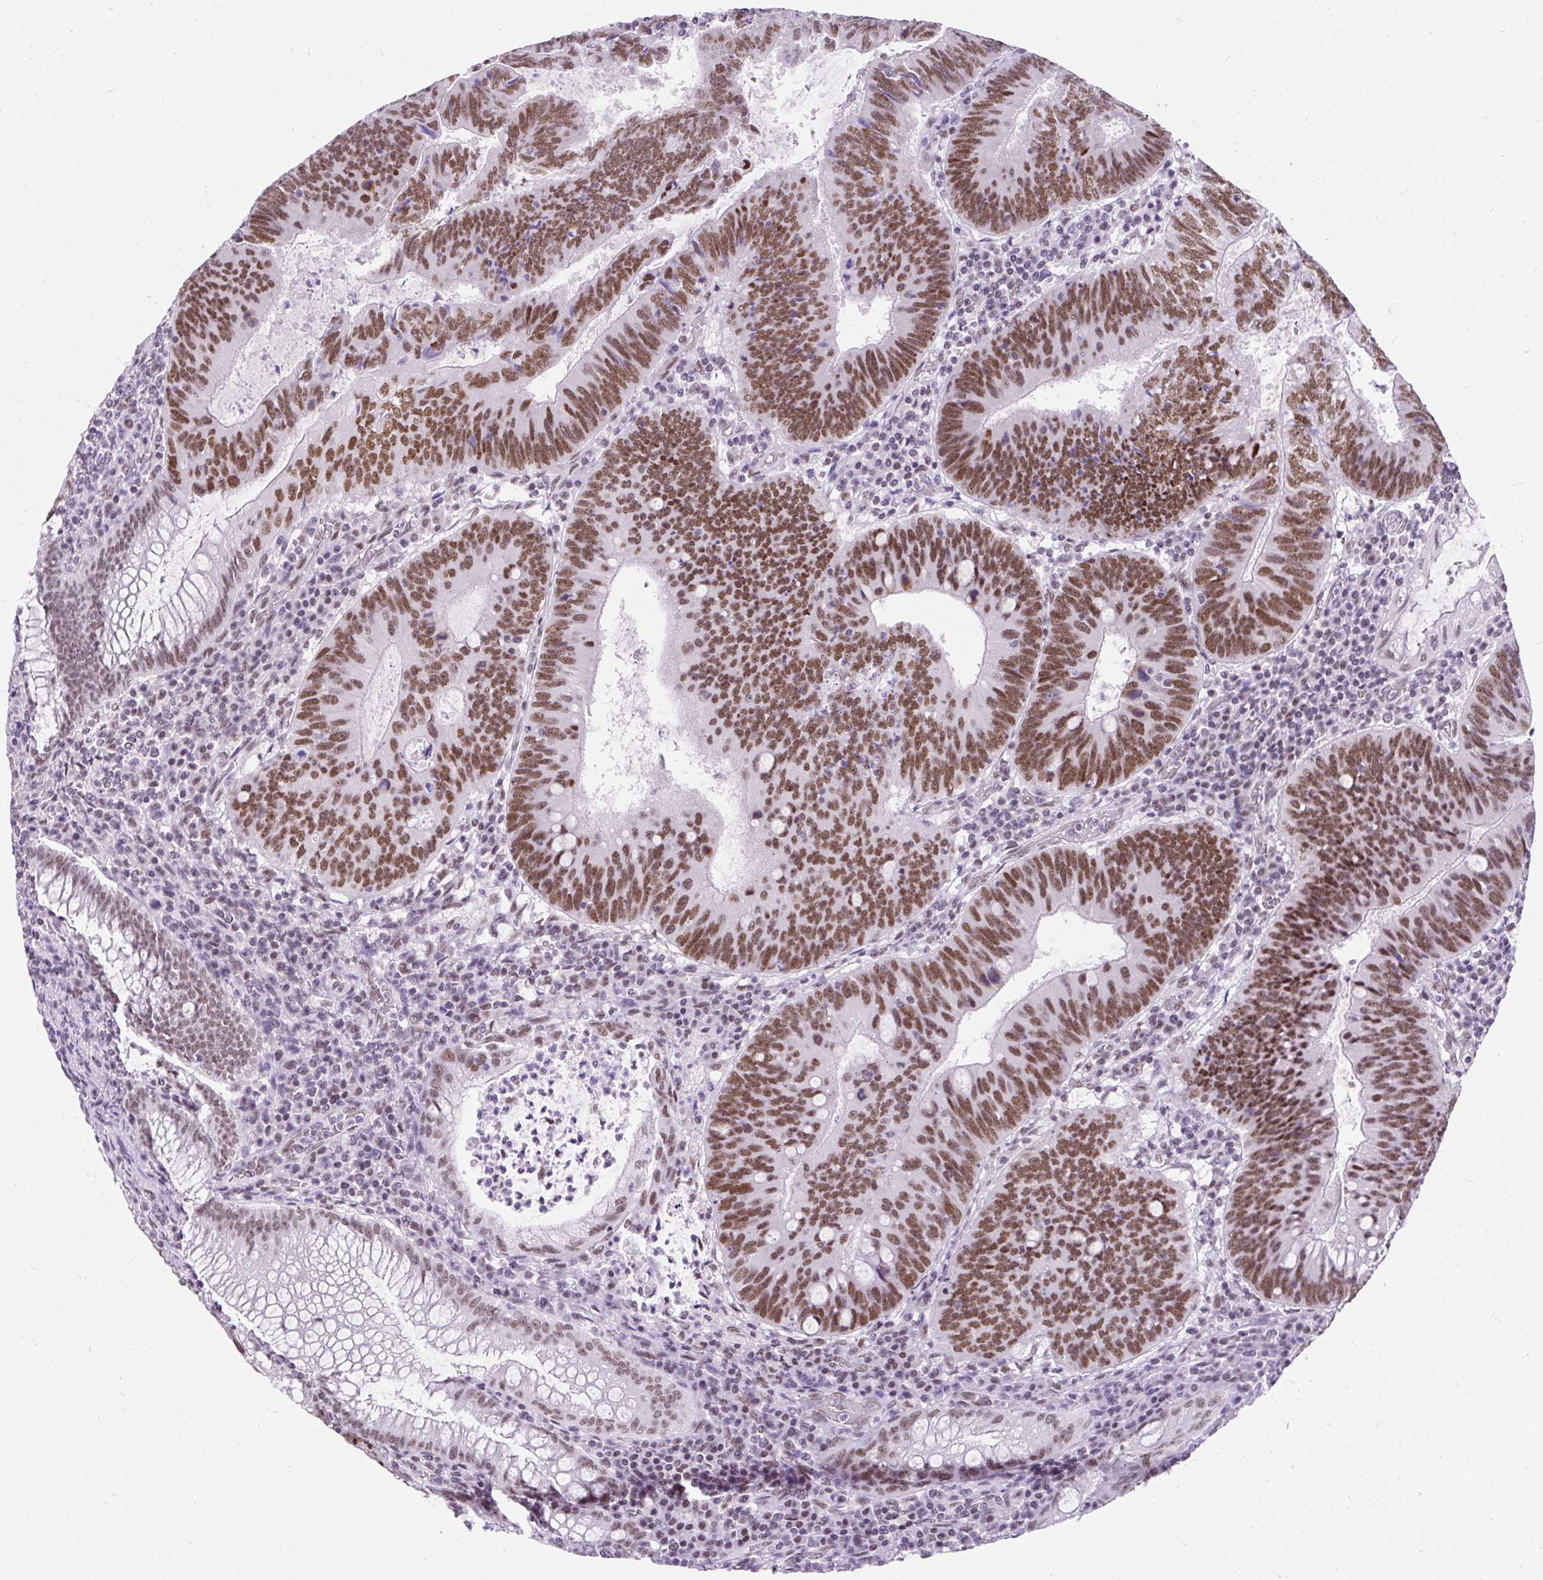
{"staining": {"intensity": "moderate", "quantity": "25%-75%", "location": "nuclear"}, "tissue": "colorectal cancer", "cell_type": "Tumor cells", "image_type": "cancer", "snomed": [{"axis": "morphology", "description": "Adenocarcinoma, NOS"}, {"axis": "topography", "description": "Colon"}], "caption": "Immunohistochemistry (IHC) staining of colorectal cancer (adenocarcinoma), which exhibits medium levels of moderate nuclear staining in about 25%-75% of tumor cells indicating moderate nuclear protein expression. The staining was performed using DAB (3,3'-diaminobenzidine) (brown) for protein detection and nuclei were counterstained in hematoxylin (blue).", "gene": "PLCXD2", "patient": {"sex": "male", "age": 67}}